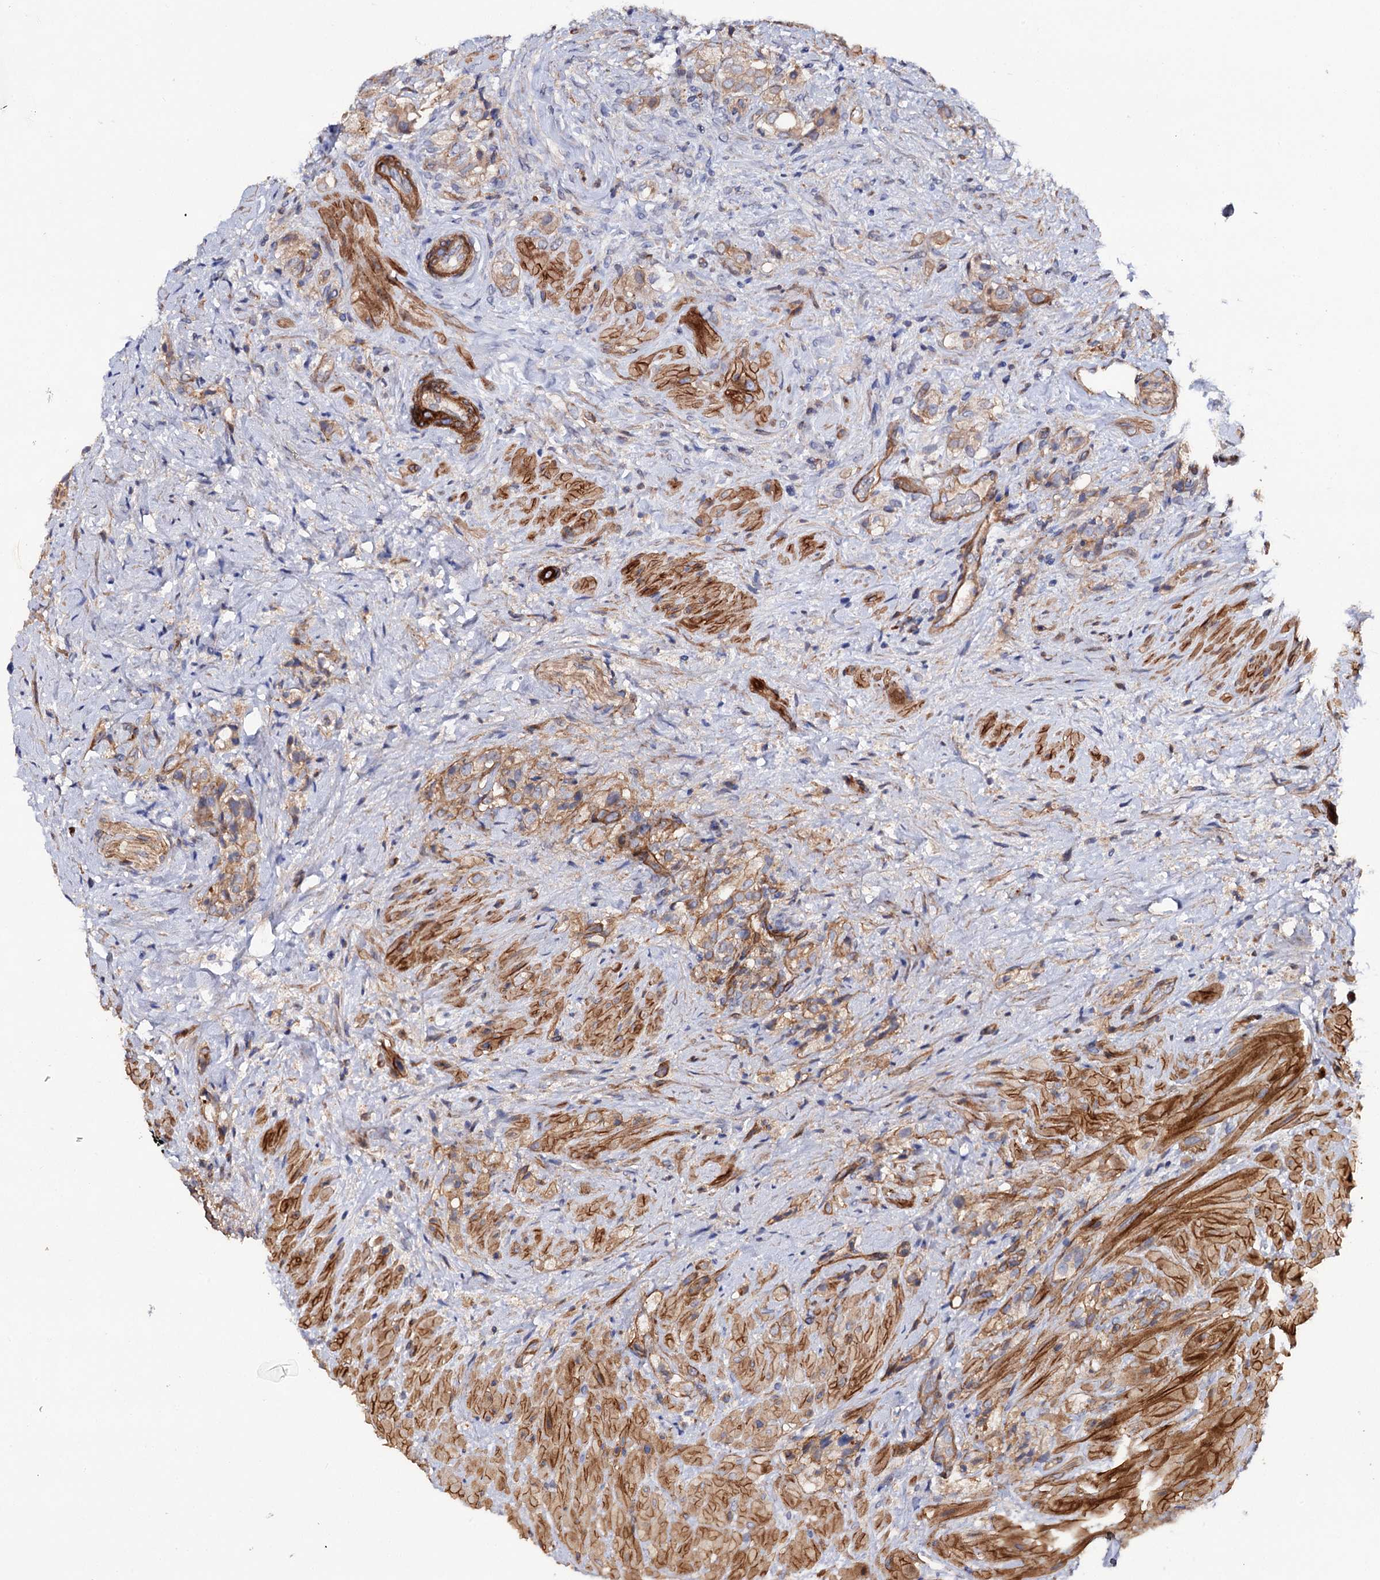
{"staining": {"intensity": "weak", "quantity": "<25%", "location": "cytoplasmic/membranous"}, "tissue": "prostate cancer", "cell_type": "Tumor cells", "image_type": "cancer", "snomed": [{"axis": "morphology", "description": "Adenocarcinoma, High grade"}, {"axis": "topography", "description": "Prostate"}], "caption": "Tumor cells show no significant protein expression in prostate adenocarcinoma (high-grade).", "gene": "CSAD", "patient": {"sex": "male", "age": 65}}